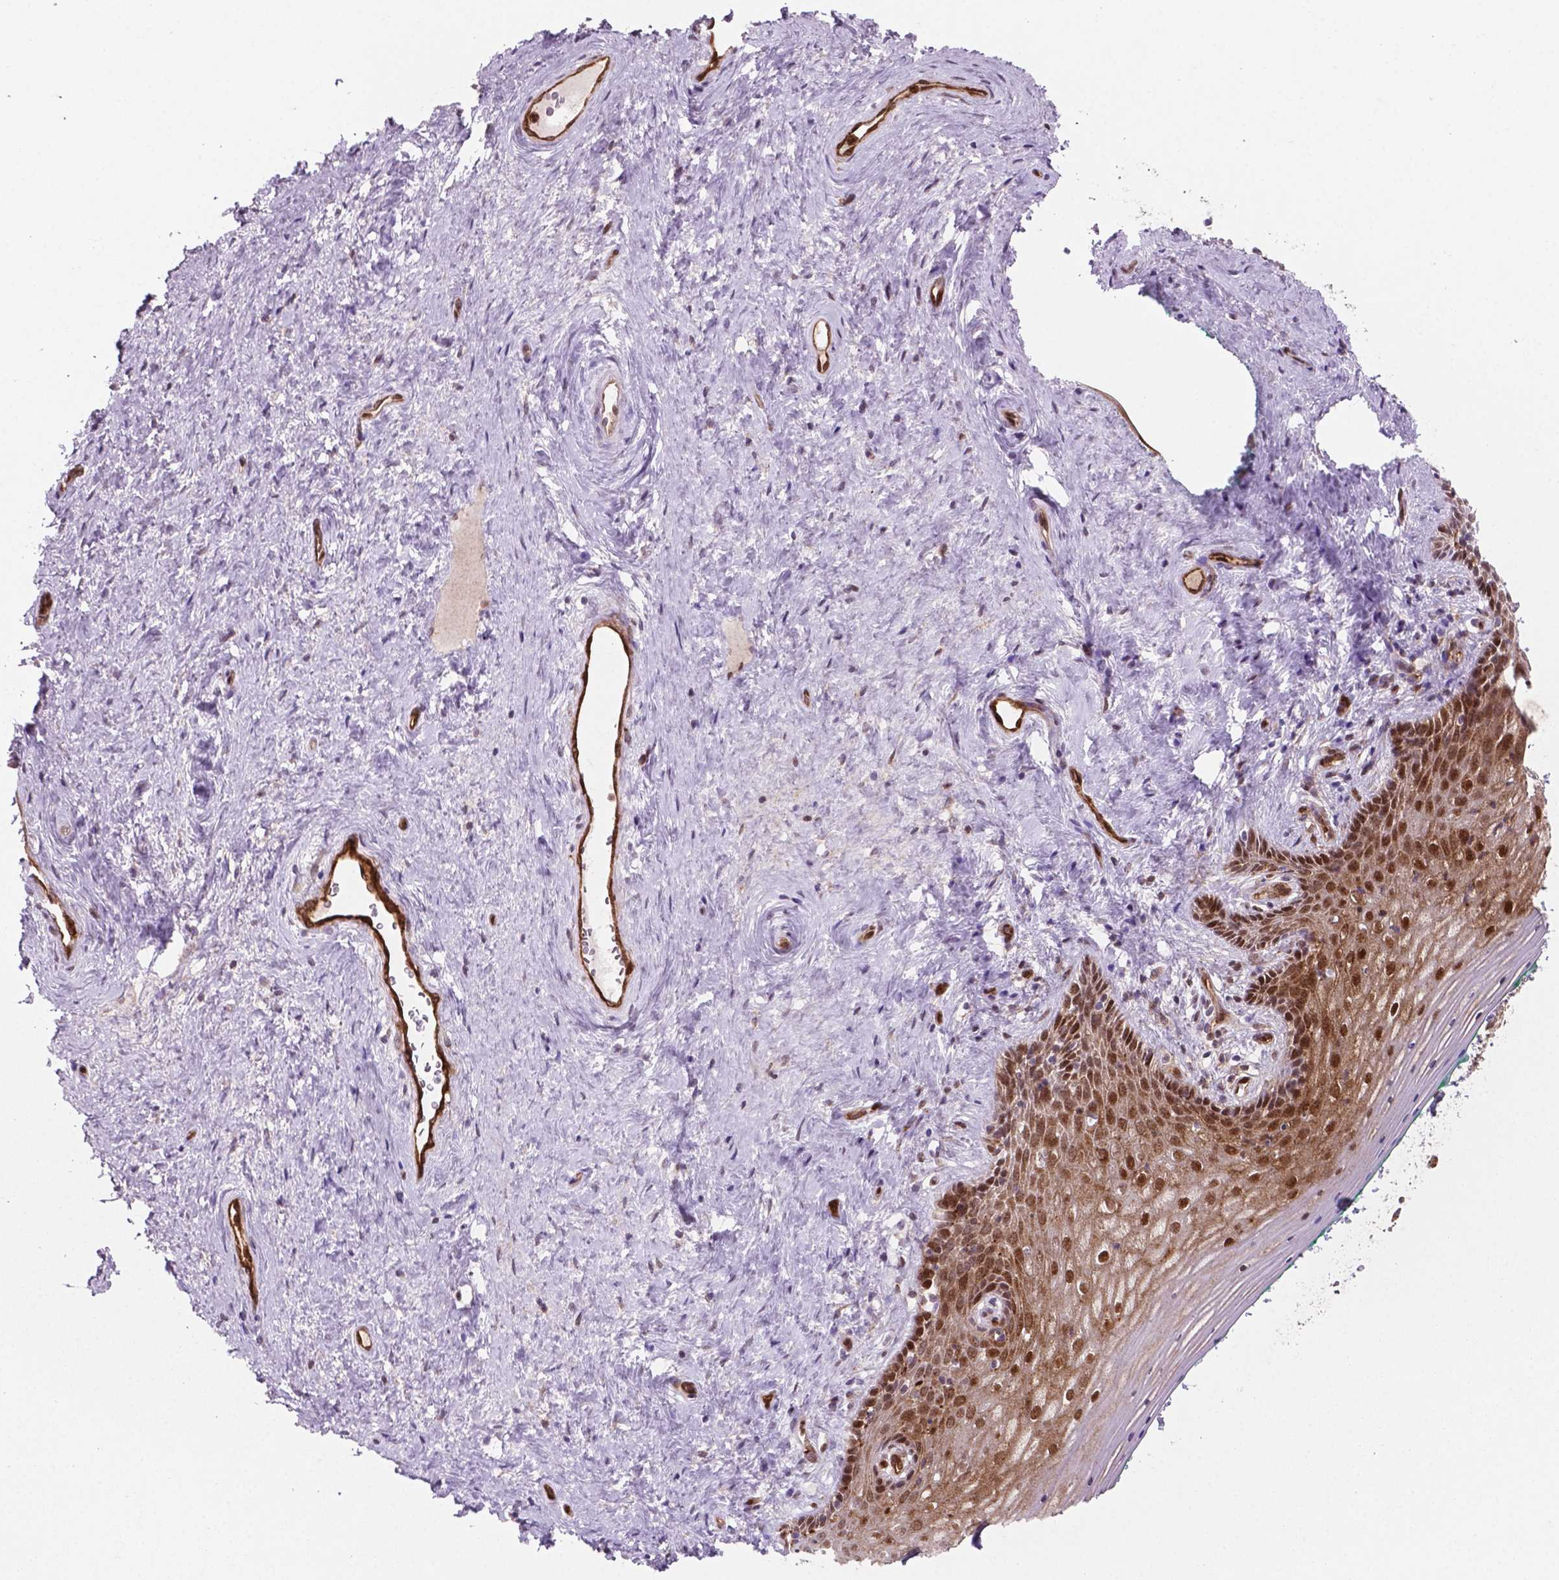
{"staining": {"intensity": "strong", "quantity": ">75%", "location": "cytoplasmic/membranous,nuclear"}, "tissue": "vagina", "cell_type": "Squamous epithelial cells", "image_type": "normal", "snomed": [{"axis": "morphology", "description": "Normal tissue, NOS"}, {"axis": "topography", "description": "Vagina"}], "caption": "Immunohistochemical staining of unremarkable human vagina exhibits >75% levels of strong cytoplasmic/membranous,nuclear protein positivity in approximately >75% of squamous epithelial cells. Immunohistochemistry (ihc) stains the protein of interest in brown and the nuclei are stained blue.", "gene": "LDHA", "patient": {"sex": "female", "age": 45}}